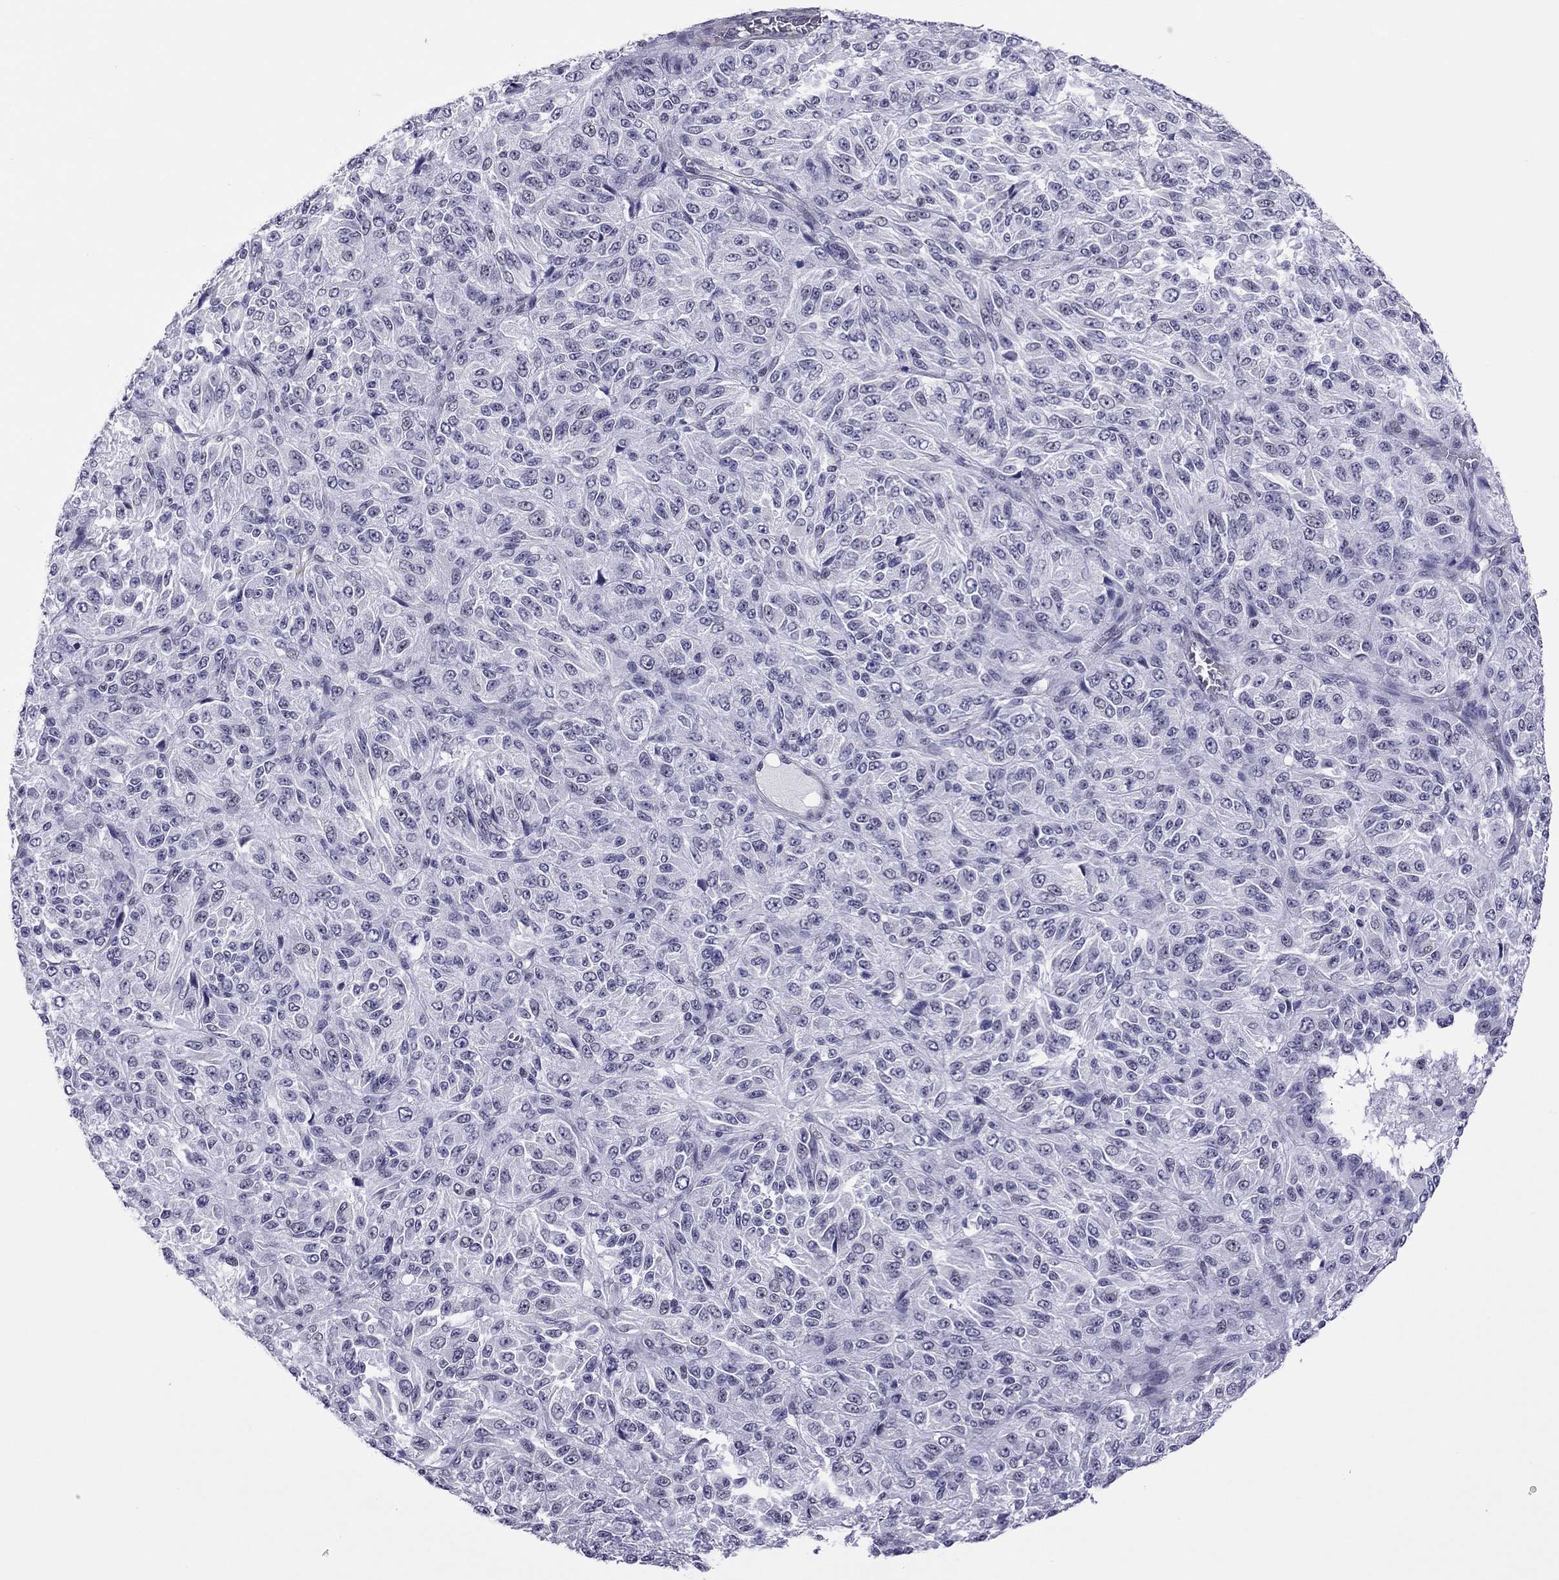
{"staining": {"intensity": "negative", "quantity": "none", "location": "none"}, "tissue": "melanoma", "cell_type": "Tumor cells", "image_type": "cancer", "snomed": [{"axis": "morphology", "description": "Malignant melanoma, Metastatic site"}, {"axis": "topography", "description": "Brain"}], "caption": "A high-resolution histopathology image shows IHC staining of melanoma, which demonstrates no significant staining in tumor cells.", "gene": "ZNF646", "patient": {"sex": "female", "age": 56}}